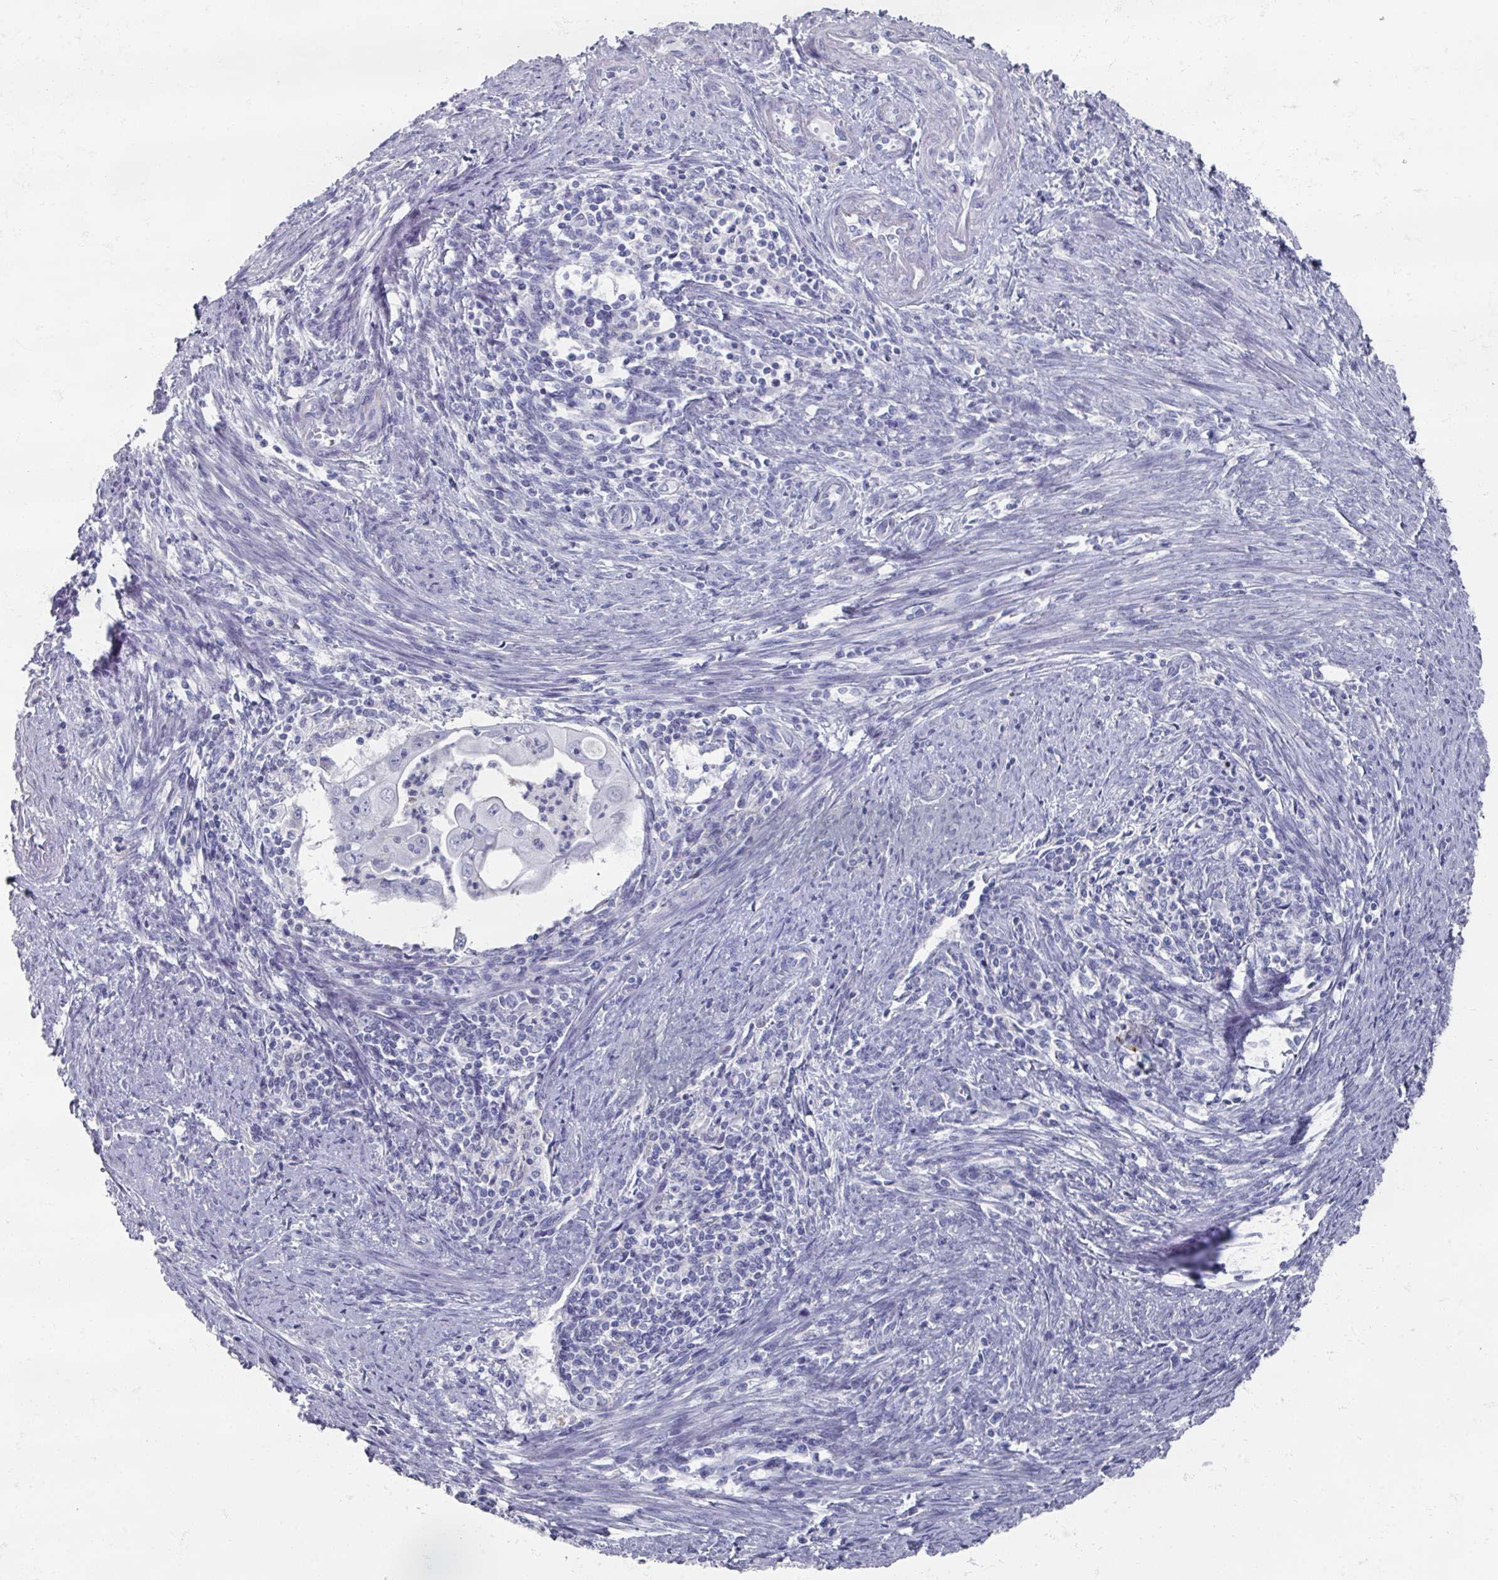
{"staining": {"intensity": "negative", "quantity": "none", "location": "none"}, "tissue": "endometrial cancer", "cell_type": "Tumor cells", "image_type": "cancer", "snomed": [{"axis": "morphology", "description": "Adenocarcinoma, NOS"}, {"axis": "topography", "description": "Endometrium"}], "caption": "Endometrial cancer (adenocarcinoma) was stained to show a protein in brown. There is no significant staining in tumor cells.", "gene": "OMG", "patient": {"sex": "female", "age": 60}}